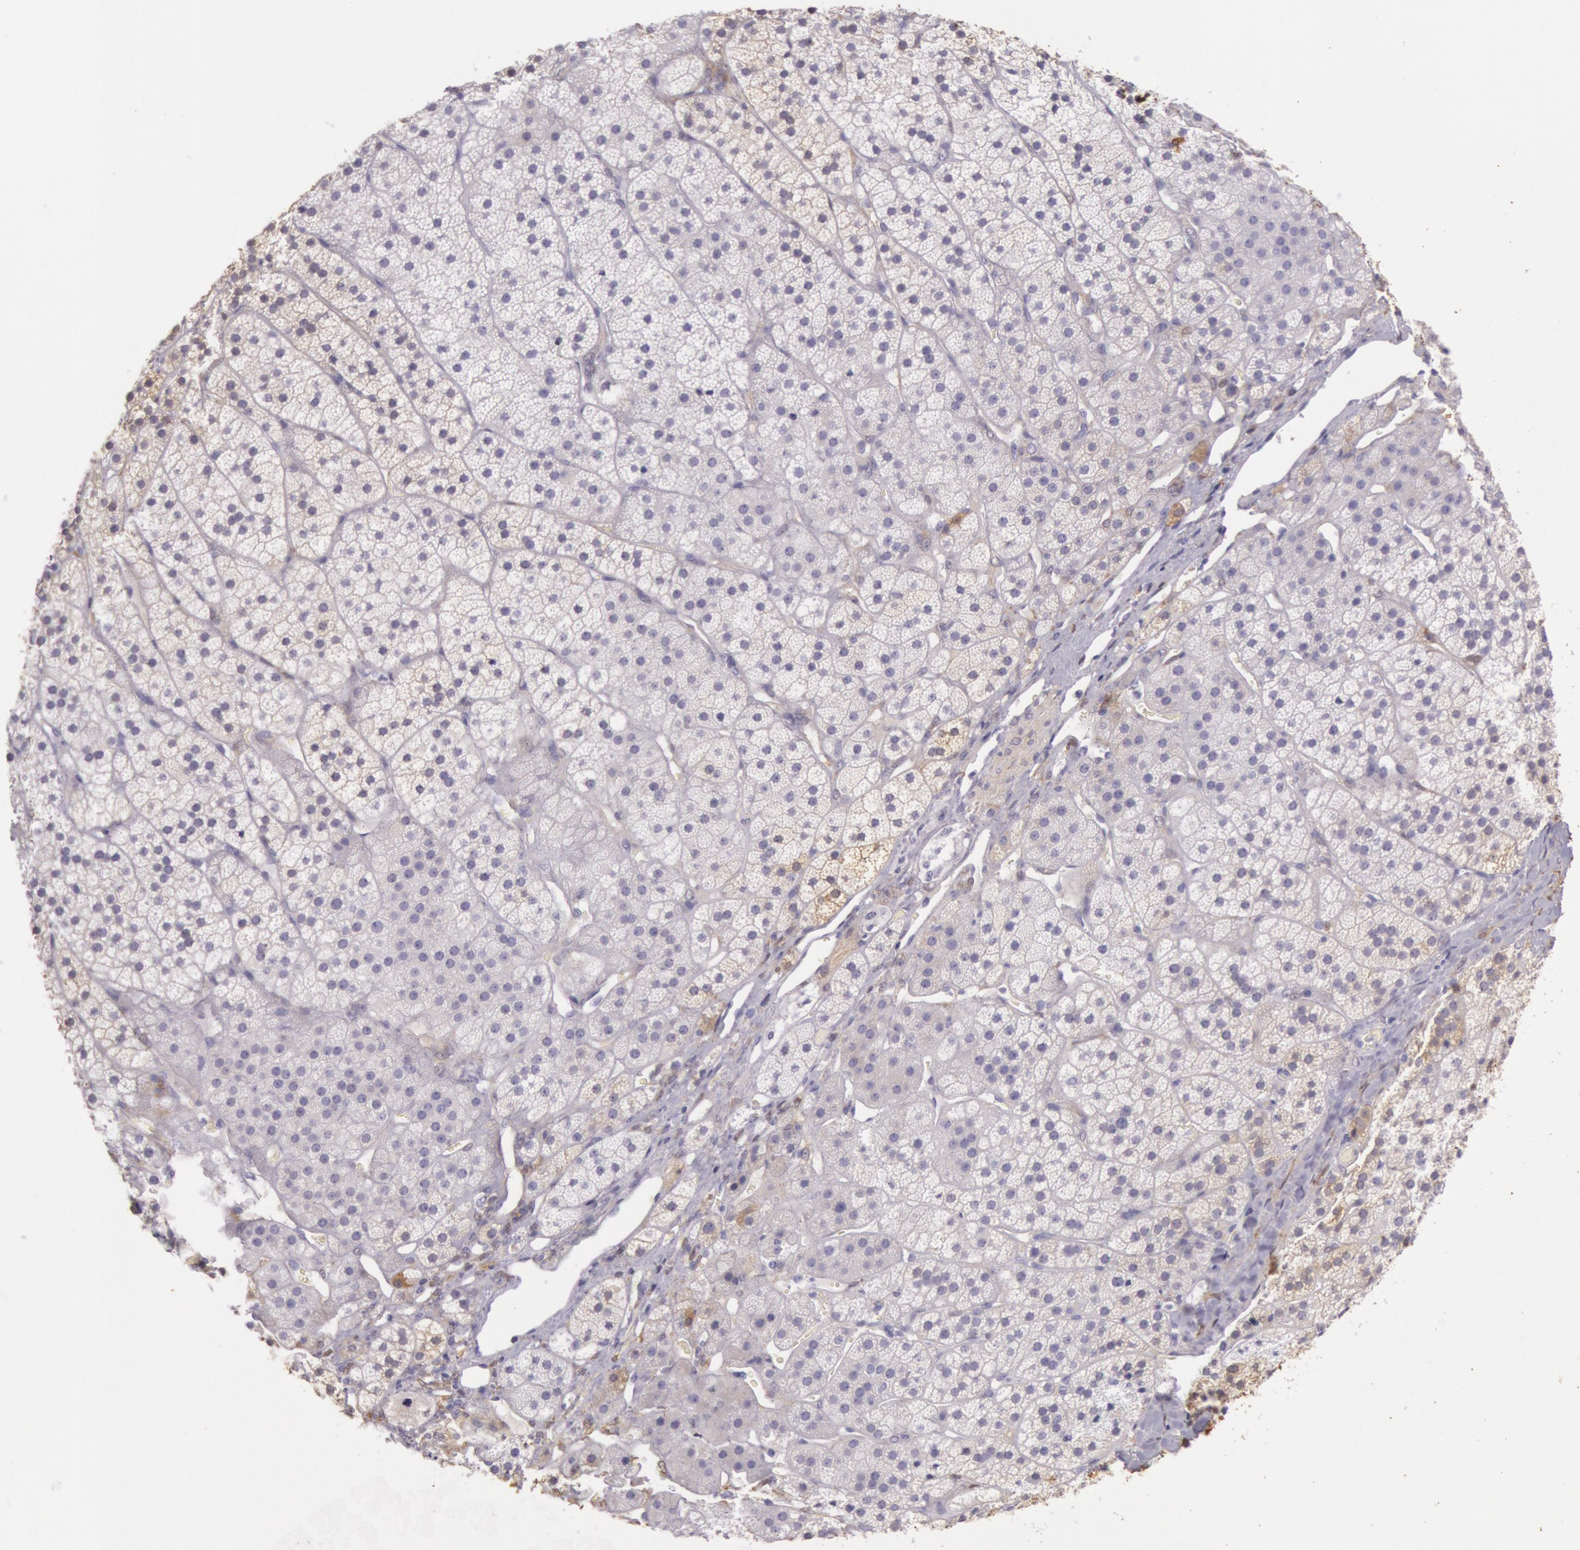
{"staining": {"intensity": "weak", "quantity": "<25%", "location": "cytoplasmic/membranous"}, "tissue": "adrenal gland", "cell_type": "Glandular cells", "image_type": "normal", "snomed": [{"axis": "morphology", "description": "Normal tissue, NOS"}, {"axis": "topography", "description": "Adrenal gland"}], "caption": "Histopathology image shows no significant protein expression in glandular cells of unremarkable adrenal gland. (Stains: DAB (3,3'-diaminobenzidine) immunohistochemistry with hematoxylin counter stain, Microscopy: brightfield microscopy at high magnification).", "gene": "CKB", "patient": {"sex": "female", "age": 44}}